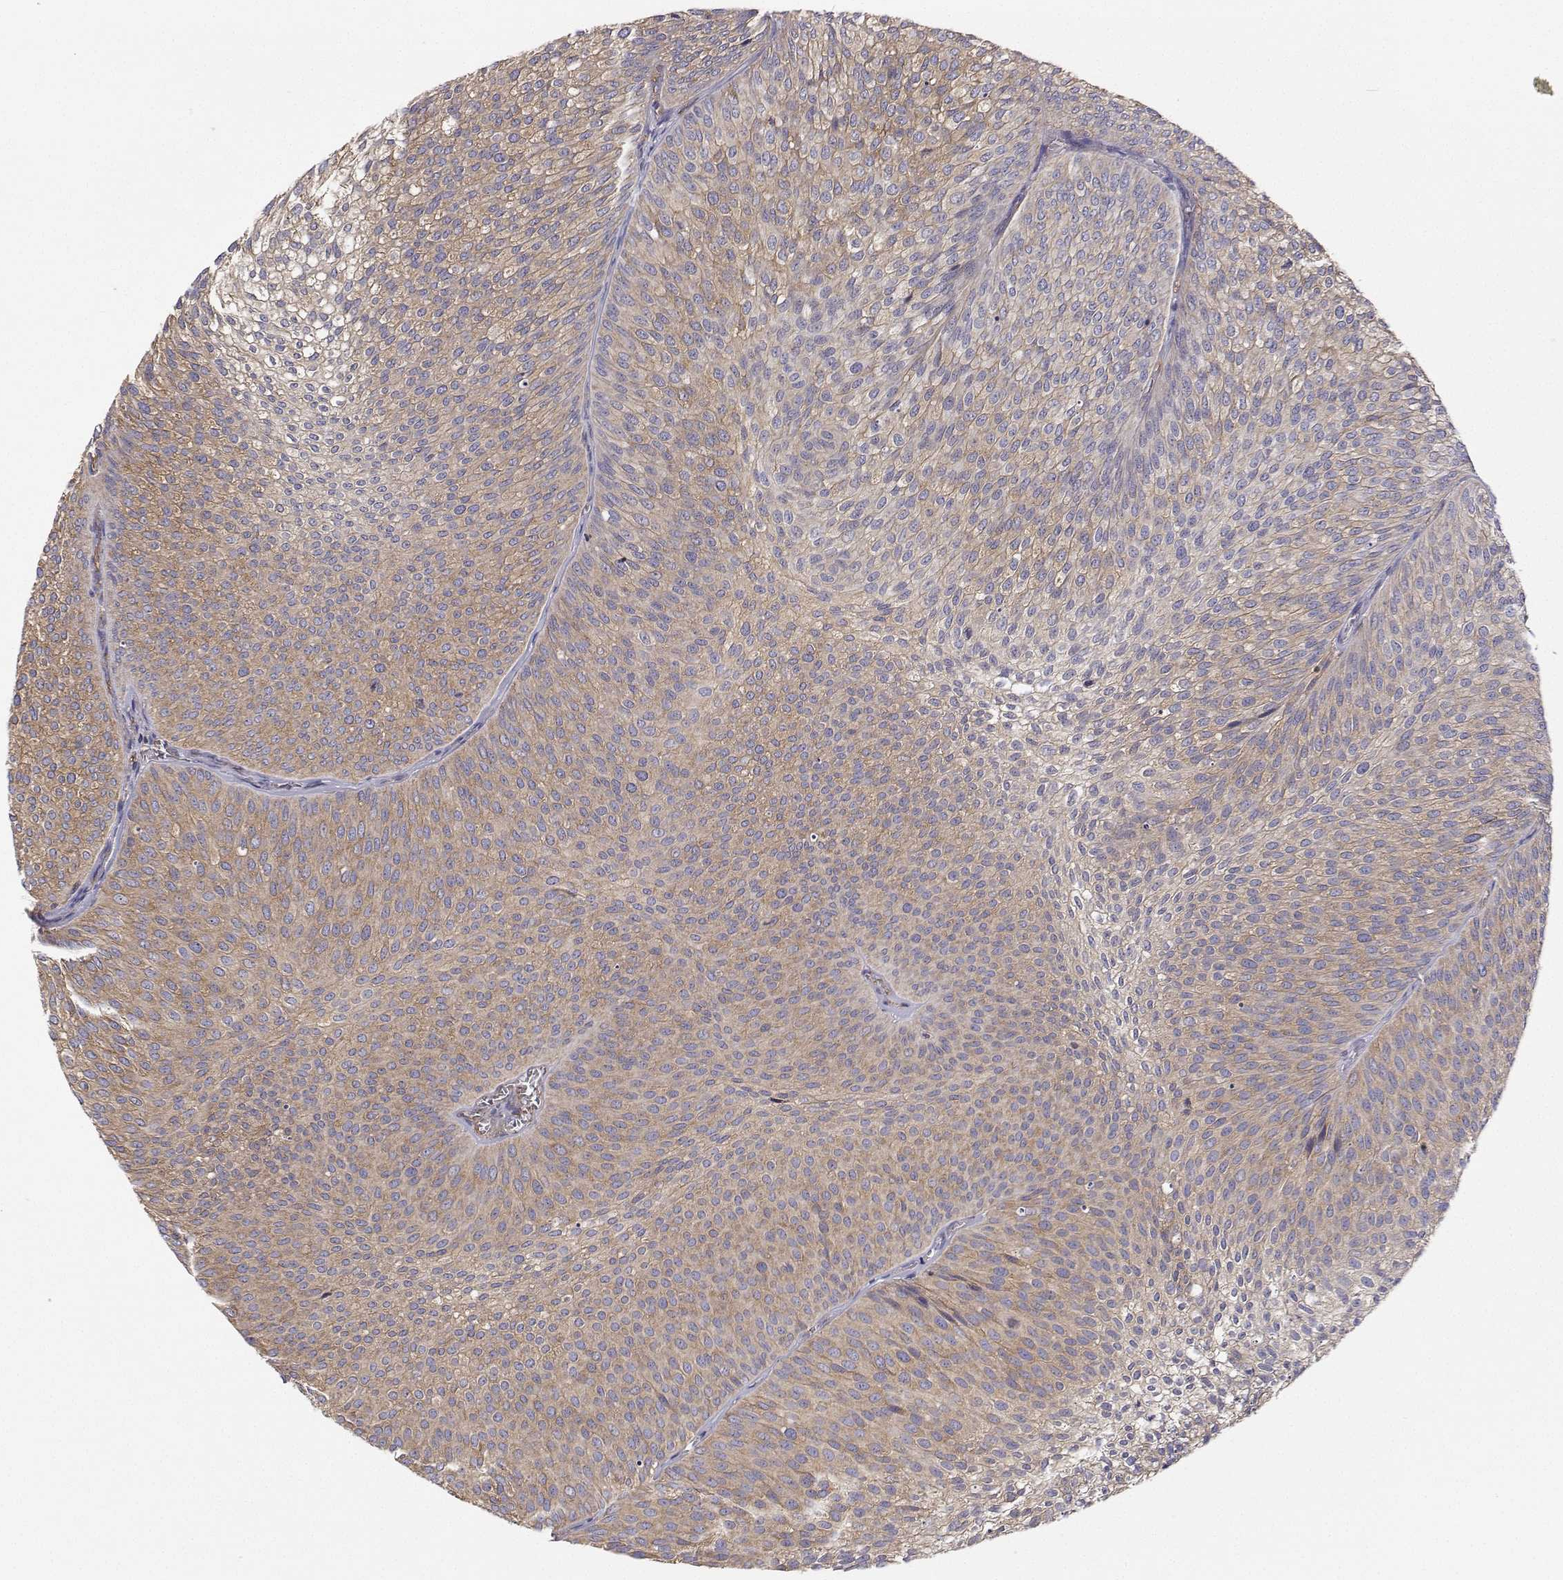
{"staining": {"intensity": "weak", "quantity": "25%-75%", "location": "cytoplasmic/membranous"}, "tissue": "urothelial cancer", "cell_type": "Tumor cells", "image_type": "cancer", "snomed": [{"axis": "morphology", "description": "Urothelial carcinoma, Low grade"}, {"axis": "topography", "description": "Urinary bladder"}], "caption": "A high-resolution image shows immunohistochemistry staining of urothelial carcinoma (low-grade), which shows weak cytoplasmic/membranous expression in about 25%-75% of tumor cells.", "gene": "MYH9", "patient": {"sex": "male", "age": 91}}